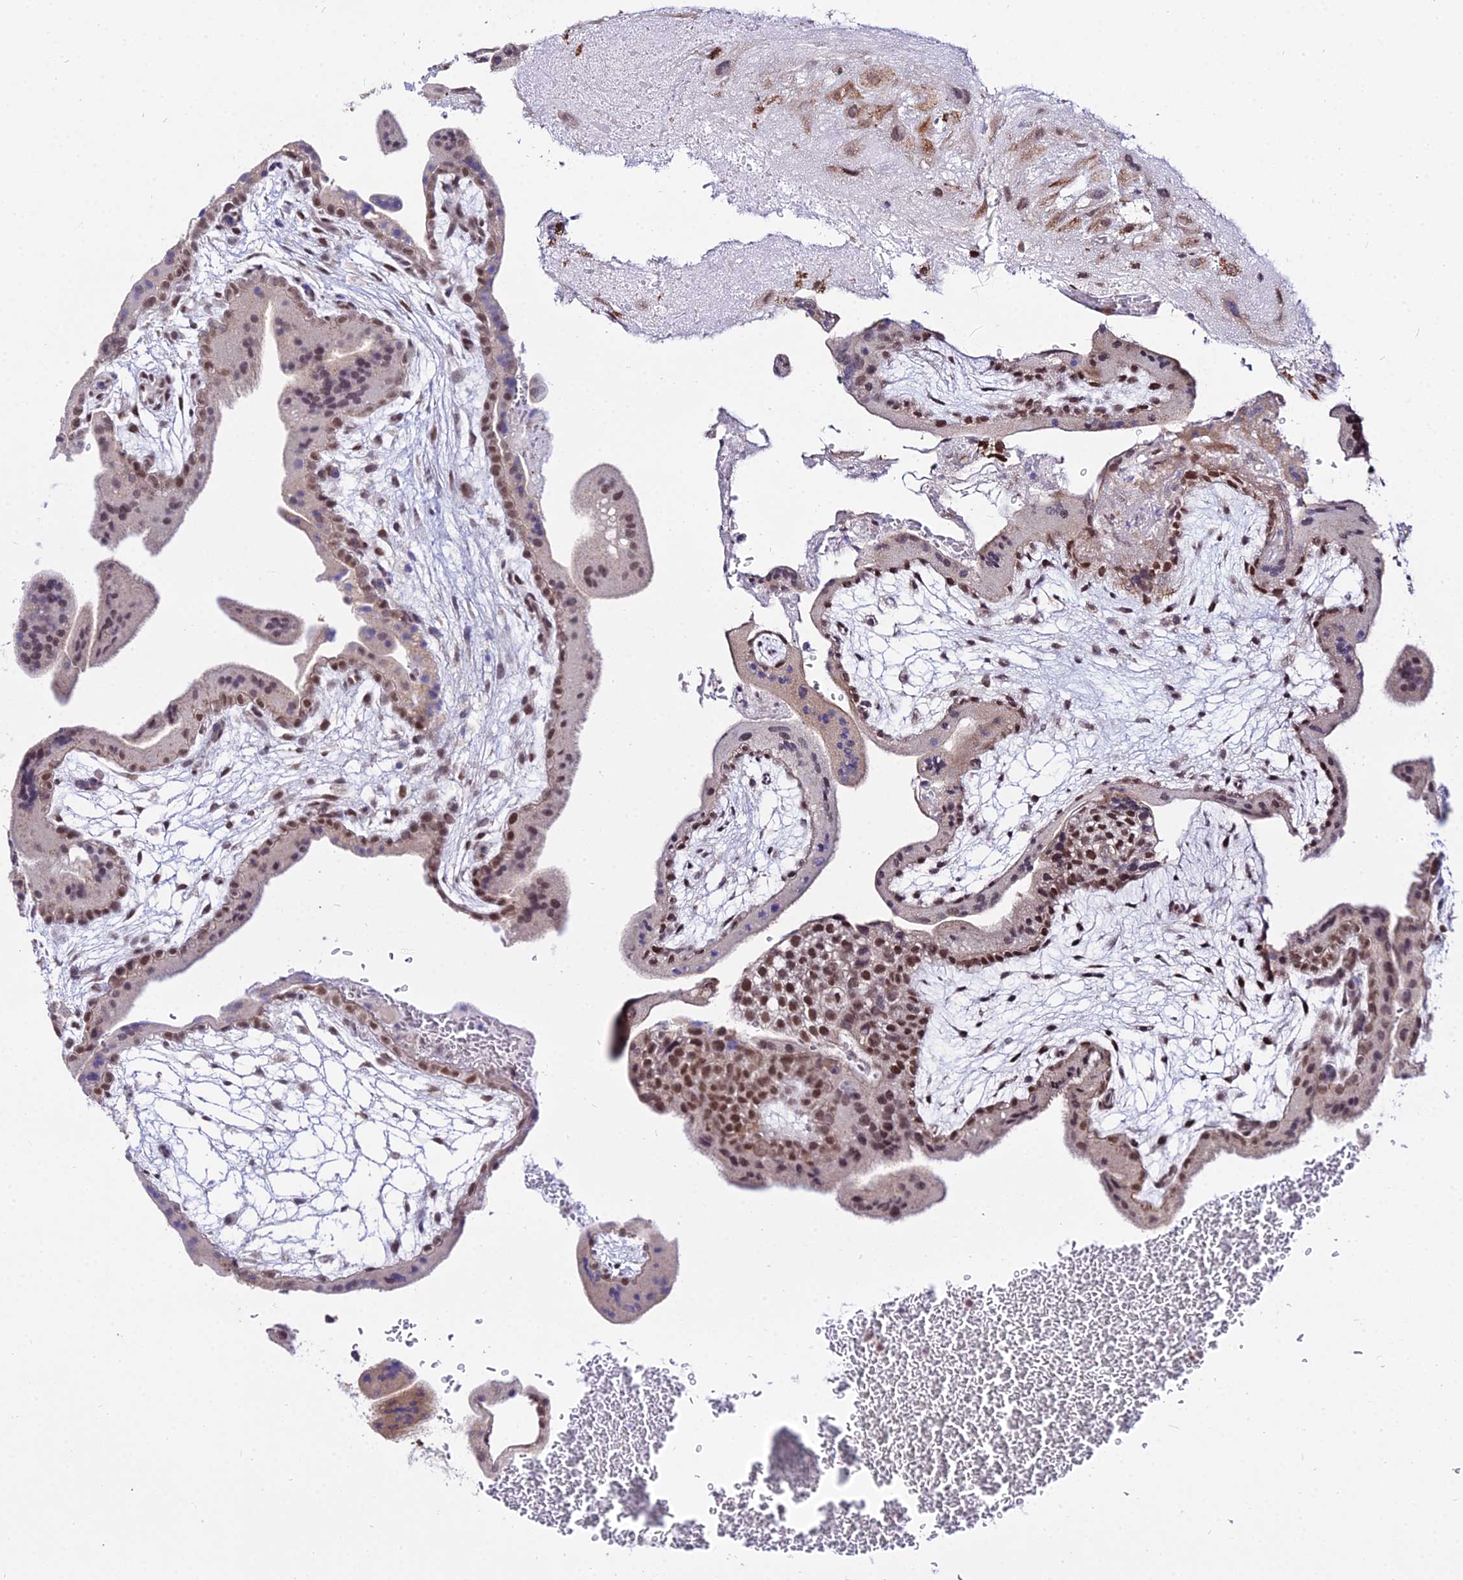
{"staining": {"intensity": "moderate", "quantity": ">75%", "location": "cytoplasmic/membranous,nuclear"}, "tissue": "placenta", "cell_type": "Decidual cells", "image_type": "normal", "snomed": [{"axis": "morphology", "description": "Normal tissue, NOS"}, {"axis": "topography", "description": "Placenta"}], "caption": "DAB immunohistochemical staining of unremarkable placenta reveals moderate cytoplasmic/membranous,nuclear protein staining in about >75% of decidual cells. The protein of interest is shown in brown color, while the nuclei are stained blue.", "gene": "C6orf163", "patient": {"sex": "female", "age": 35}}